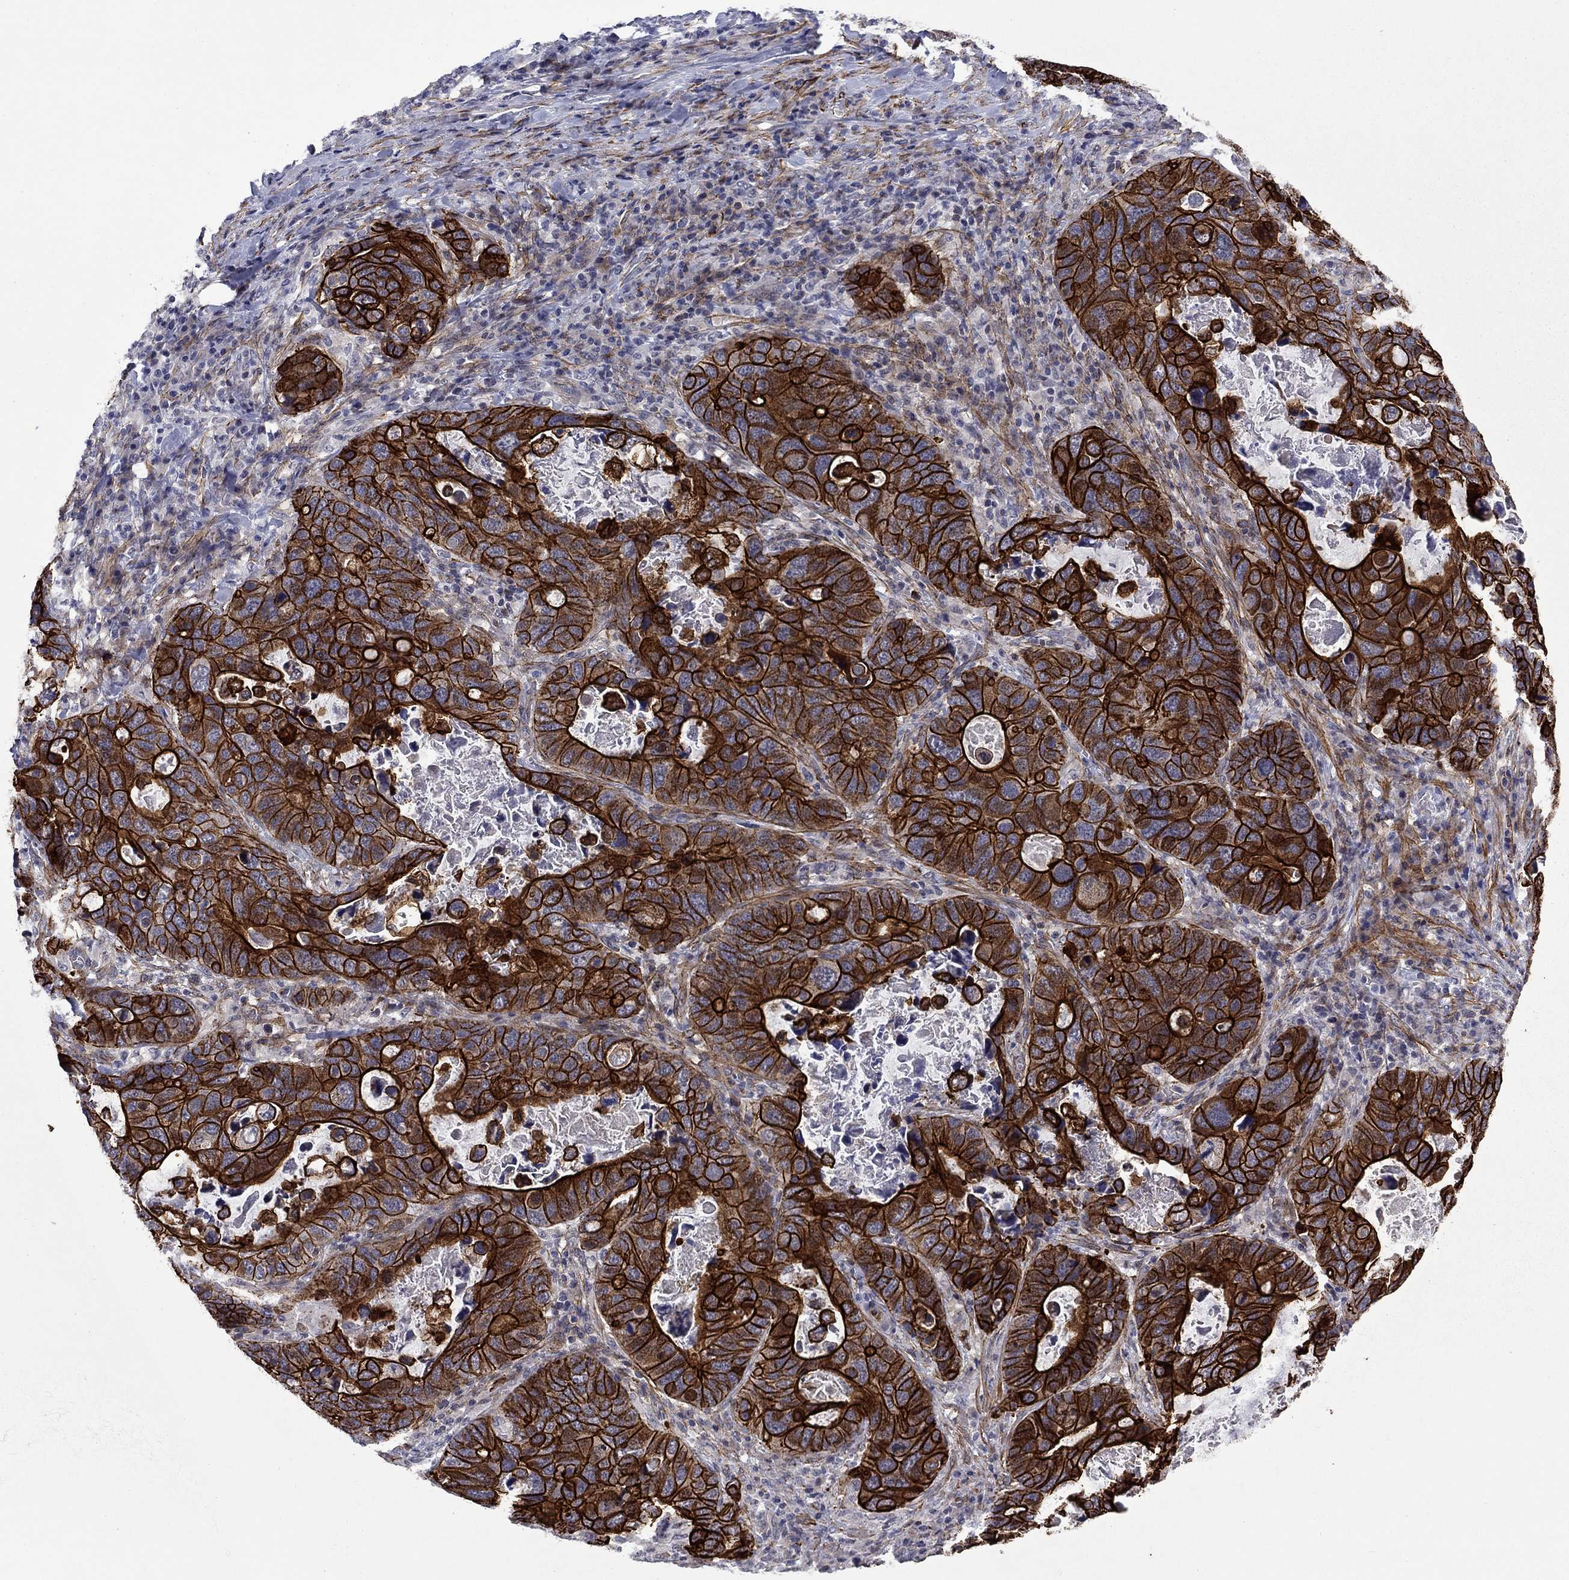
{"staining": {"intensity": "strong", "quantity": ">75%", "location": "cytoplasmic/membranous"}, "tissue": "stomach cancer", "cell_type": "Tumor cells", "image_type": "cancer", "snomed": [{"axis": "morphology", "description": "Adenocarcinoma, NOS"}, {"axis": "topography", "description": "Stomach"}], "caption": "A high-resolution image shows immunohistochemistry (IHC) staining of adenocarcinoma (stomach), which exhibits strong cytoplasmic/membranous expression in about >75% of tumor cells.", "gene": "LMO7", "patient": {"sex": "male", "age": 54}}